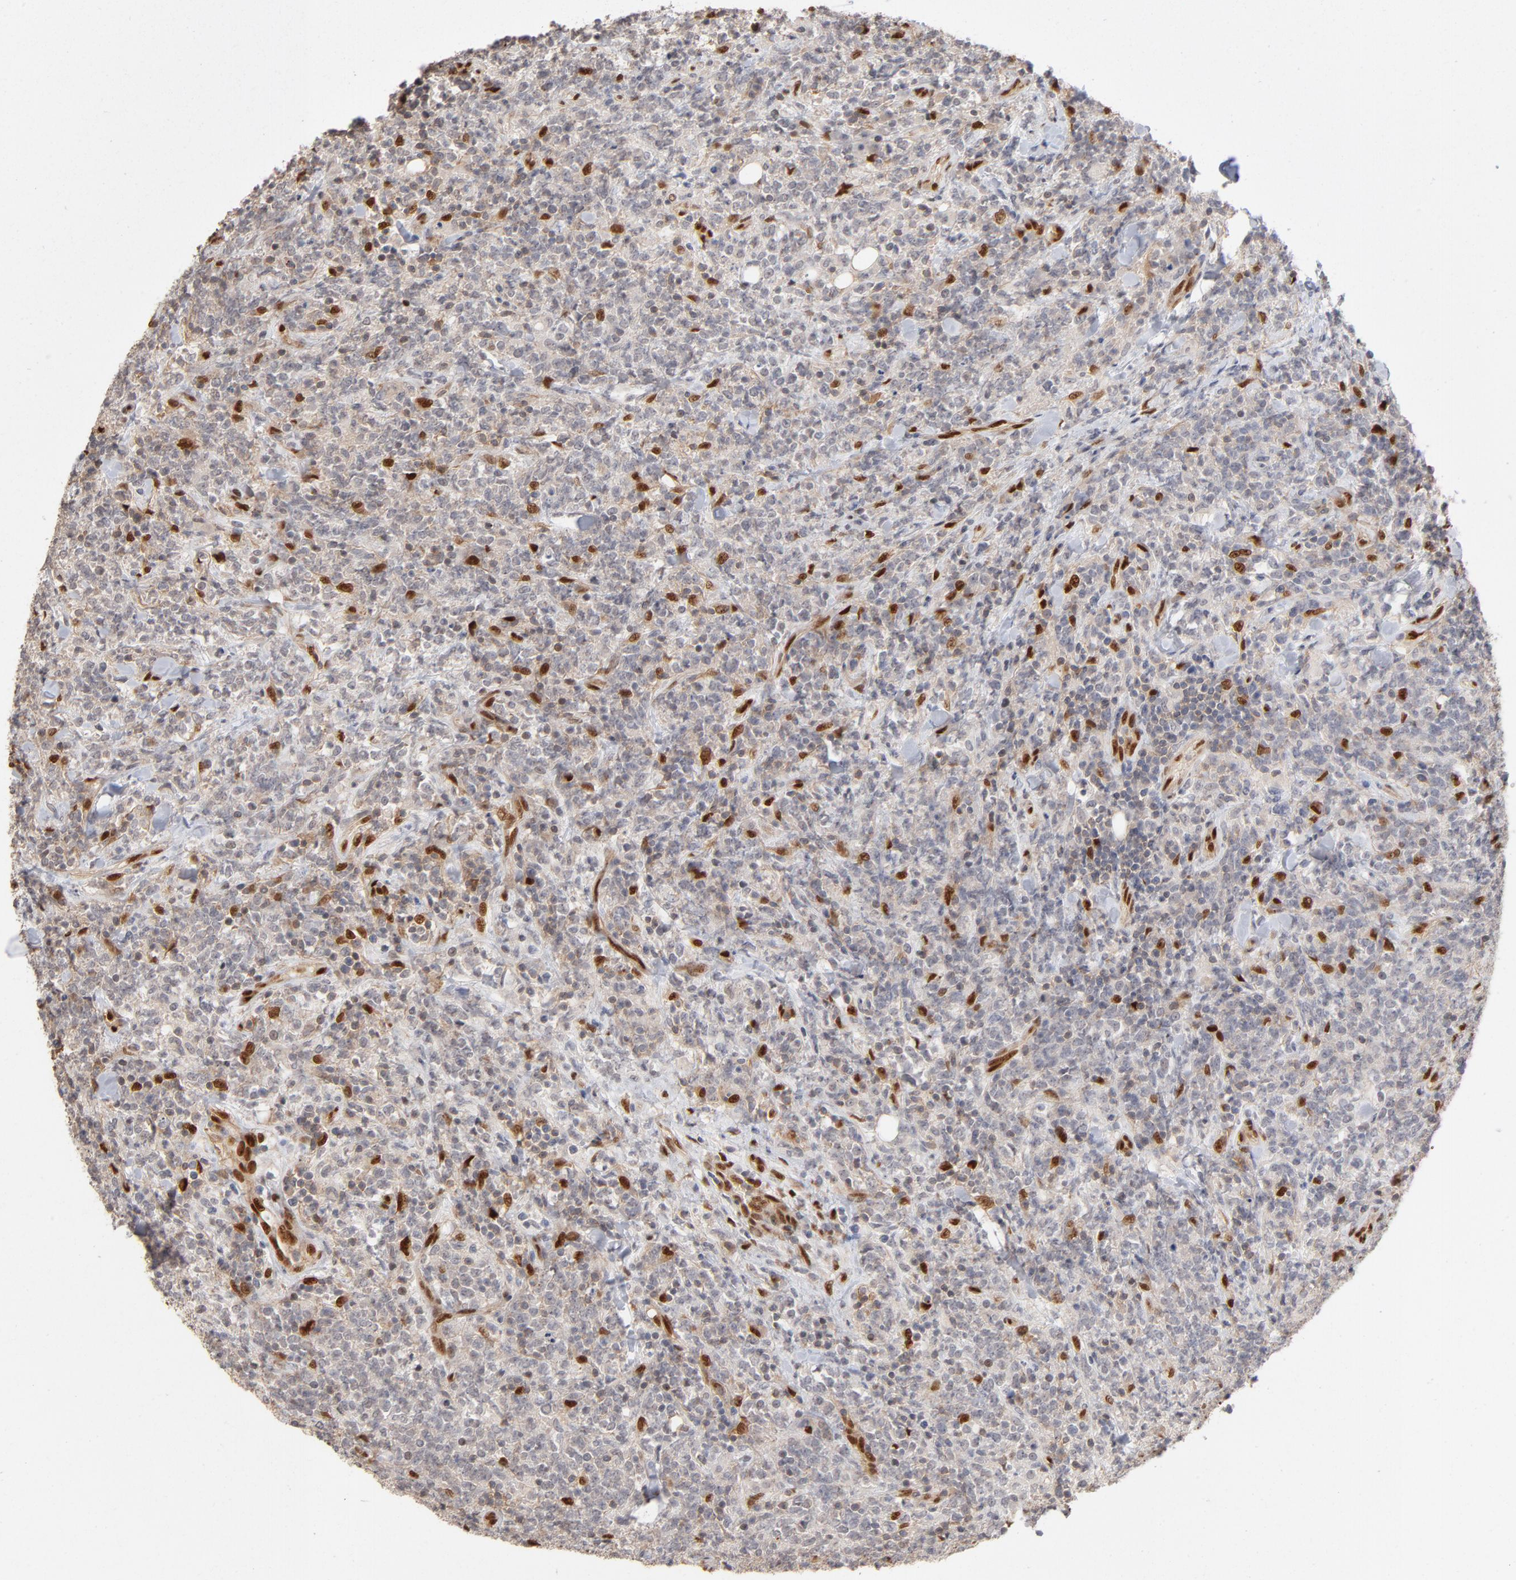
{"staining": {"intensity": "negative", "quantity": "none", "location": "none"}, "tissue": "lymphoma", "cell_type": "Tumor cells", "image_type": "cancer", "snomed": [{"axis": "morphology", "description": "Malignant lymphoma, non-Hodgkin's type, High grade"}, {"axis": "topography", "description": "Soft tissue"}], "caption": "Immunohistochemistry (IHC) micrograph of malignant lymphoma, non-Hodgkin's type (high-grade) stained for a protein (brown), which exhibits no expression in tumor cells.", "gene": "NFIB", "patient": {"sex": "male", "age": 18}}